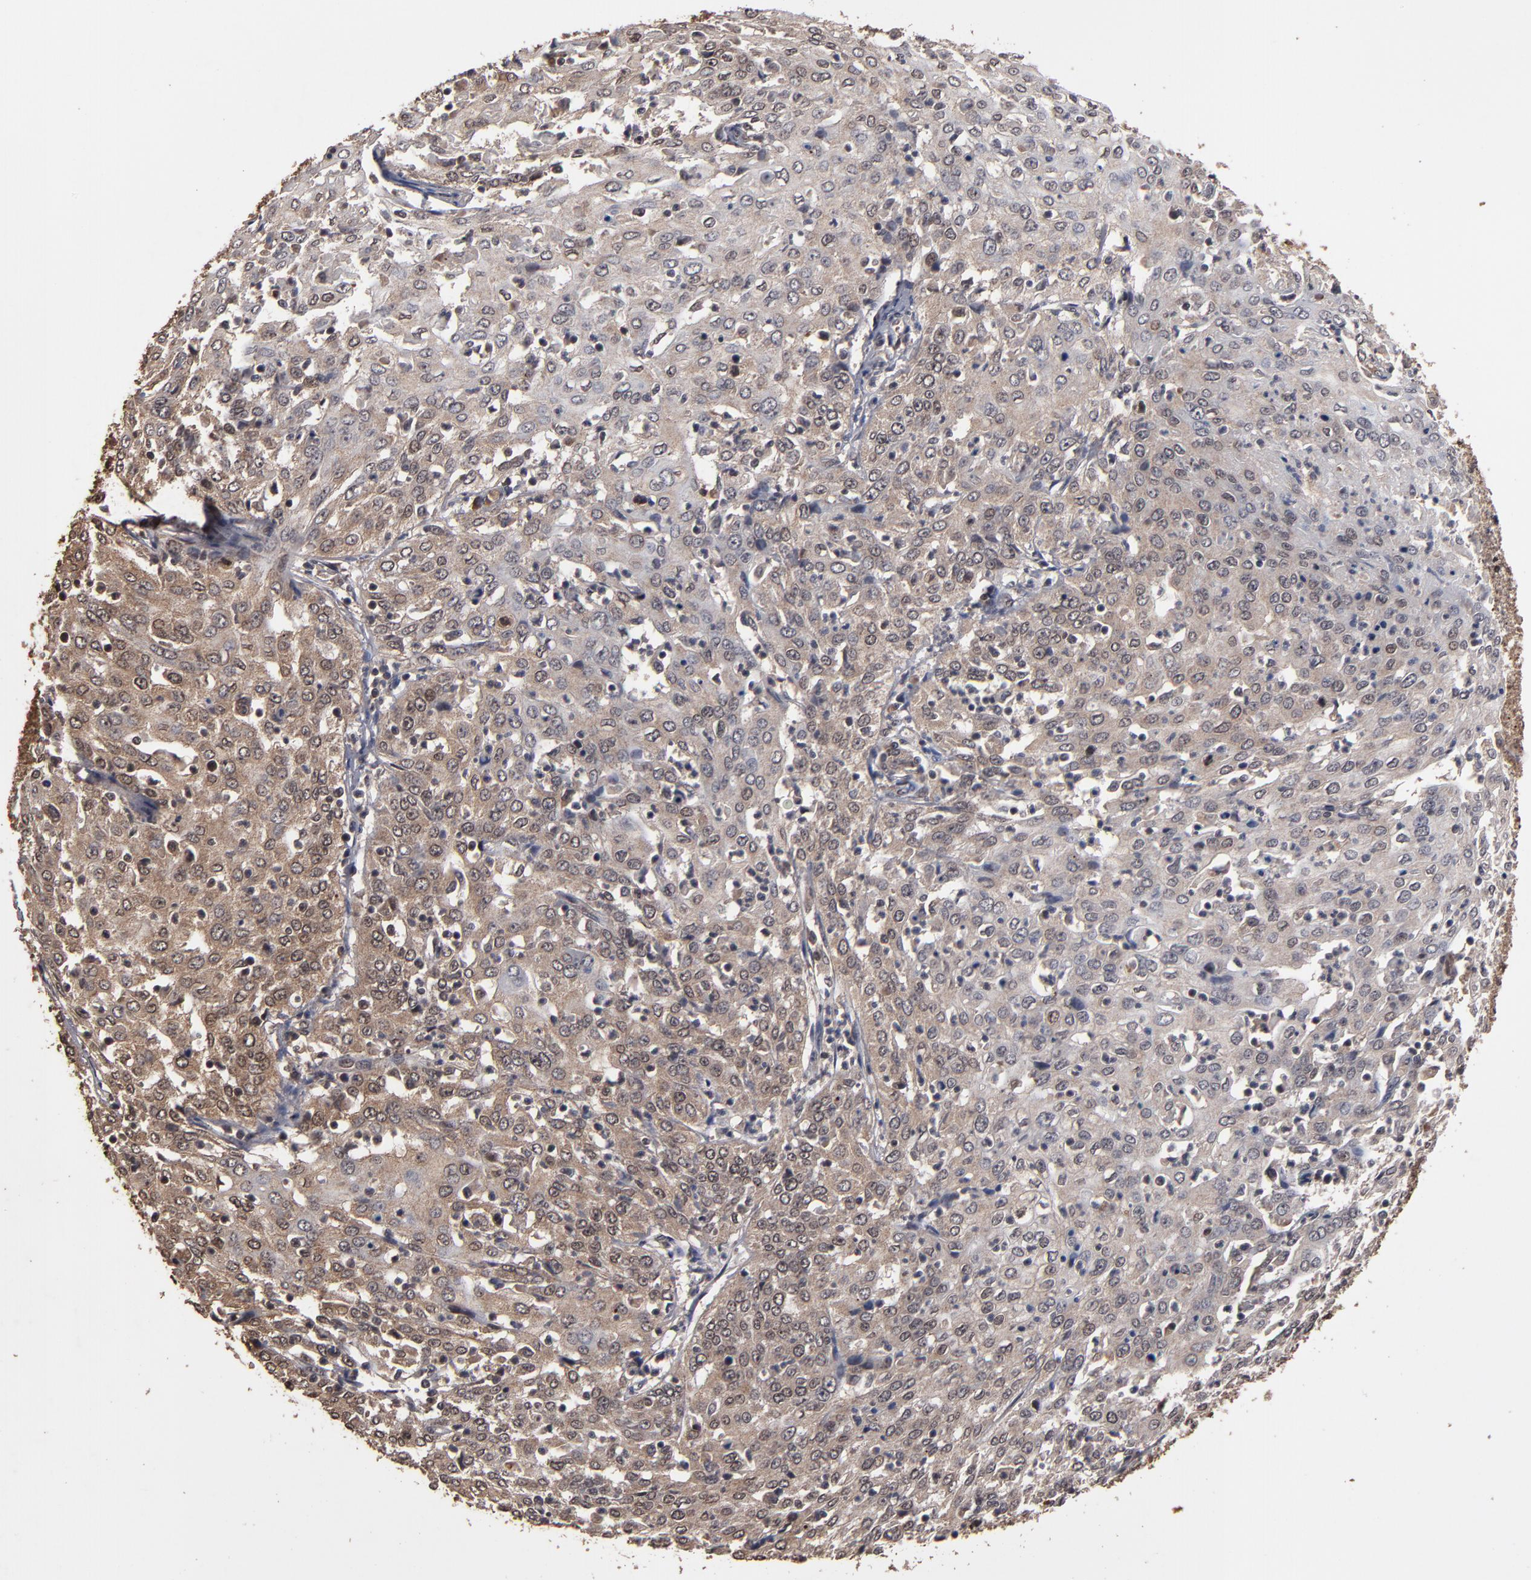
{"staining": {"intensity": "weak", "quantity": ">75%", "location": "cytoplasmic/membranous,nuclear"}, "tissue": "cervical cancer", "cell_type": "Tumor cells", "image_type": "cancer", "snomed": [{"axis": "morphology", "description": "Squamous cell carcinoma, NOS"}, {"axis": "topography", "description": "Cervix"}], "caption": "Protein expression analysis of cervical cancer (squamous cell carcinoma) exhibits weak cytoplasmic/membranous and nuclear staining in about >75% of tumor cells. (DAB (3,3'-diaminobenzidine) IHC with brightfield microscopy, high magnification).", "gene": "NXF2B", "patient": {"sex": "female", "age": 39}}